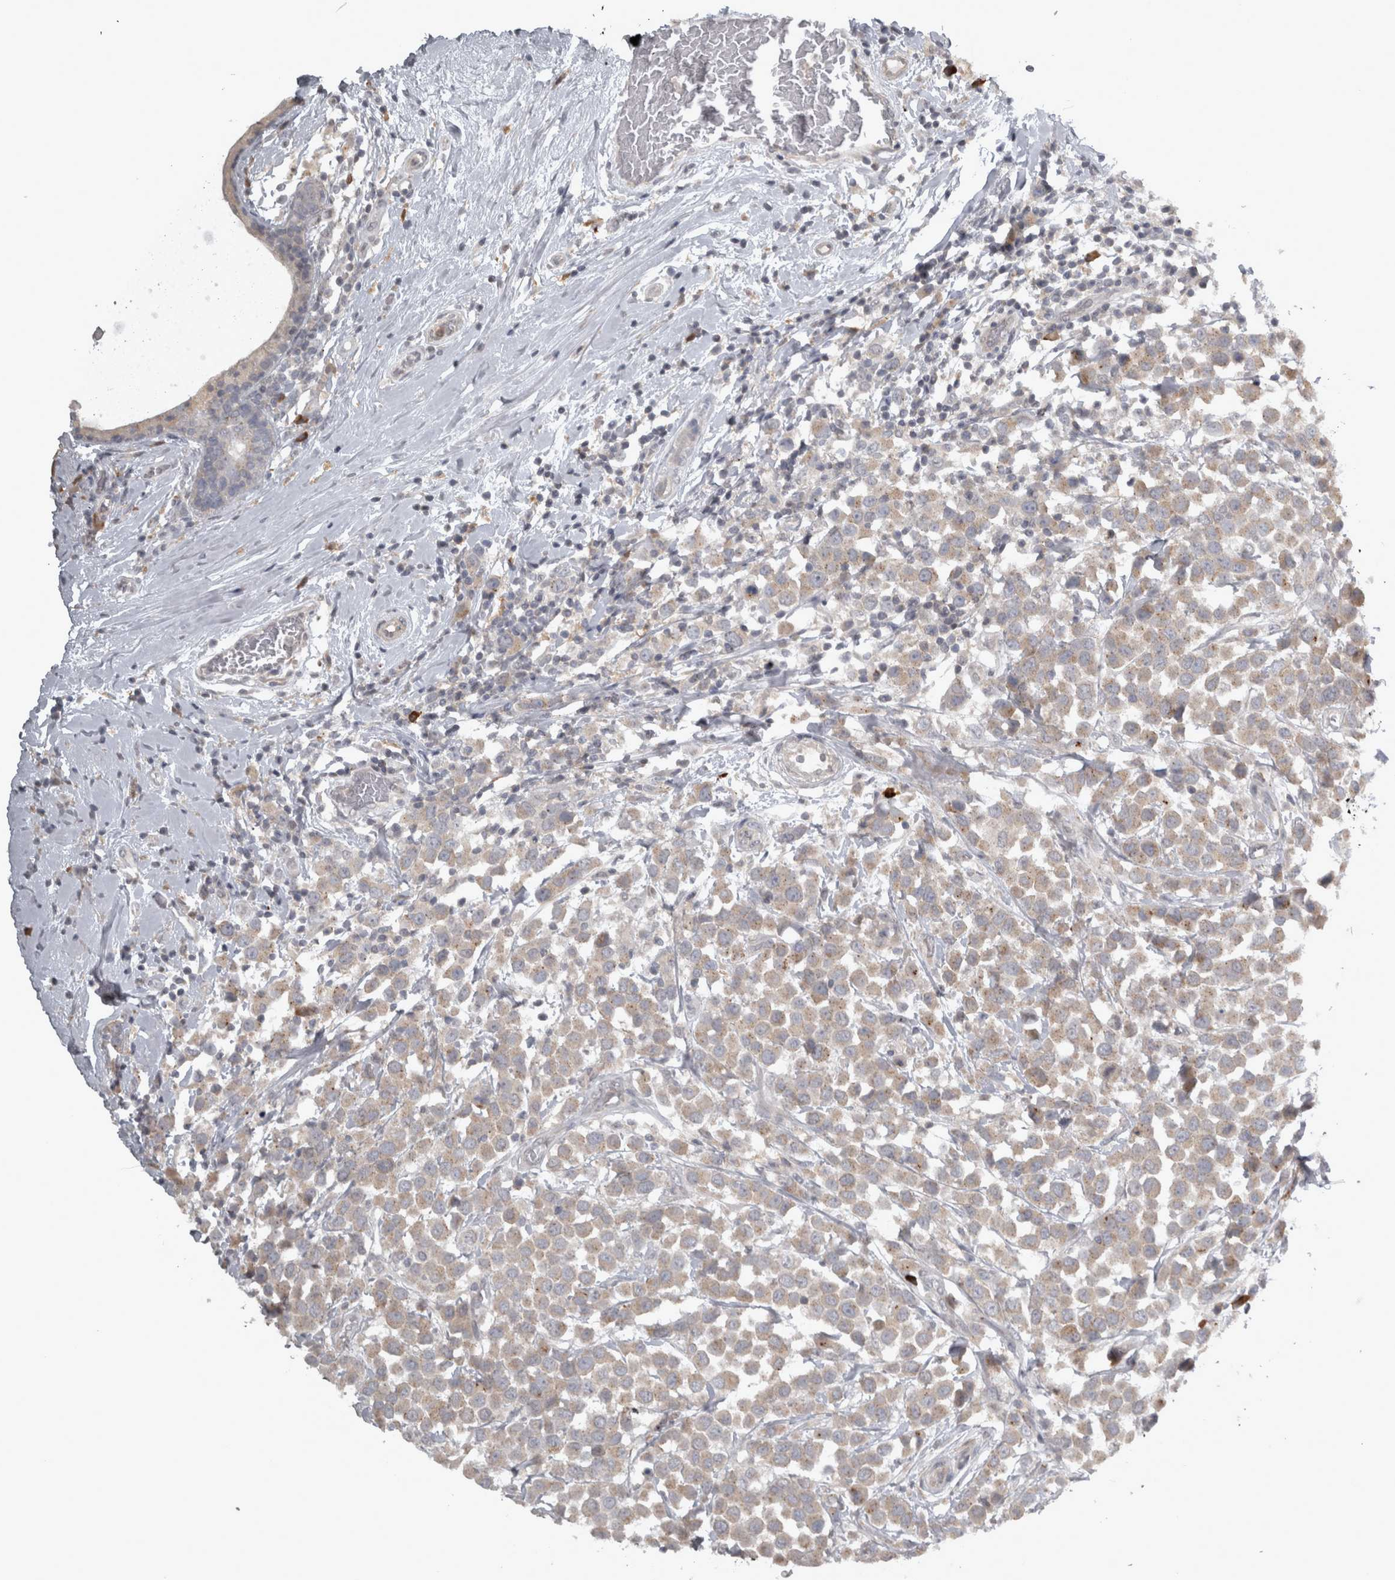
{"staining": {"intensity": "weak", "quantity": ">75%", "location": "cytoplasmic/membranous"}, "tissue": "breast cancer", "cell_type": "Tumor cells", "image_type": "cancer", "snomed": [{"axis": "morphology", "description": "Duct carcinoma"}, {"axis": "topography", "description": "Breast"}], "caption": "Brown immunohistochemical staining in invasive ductal carcinoma (breast) displays weak cytoplasmic/membranous positivity in approximately >75% of tumor cells.", "gene": "SLCO5A1", "patient": {"sex": "female", "age": 61}}